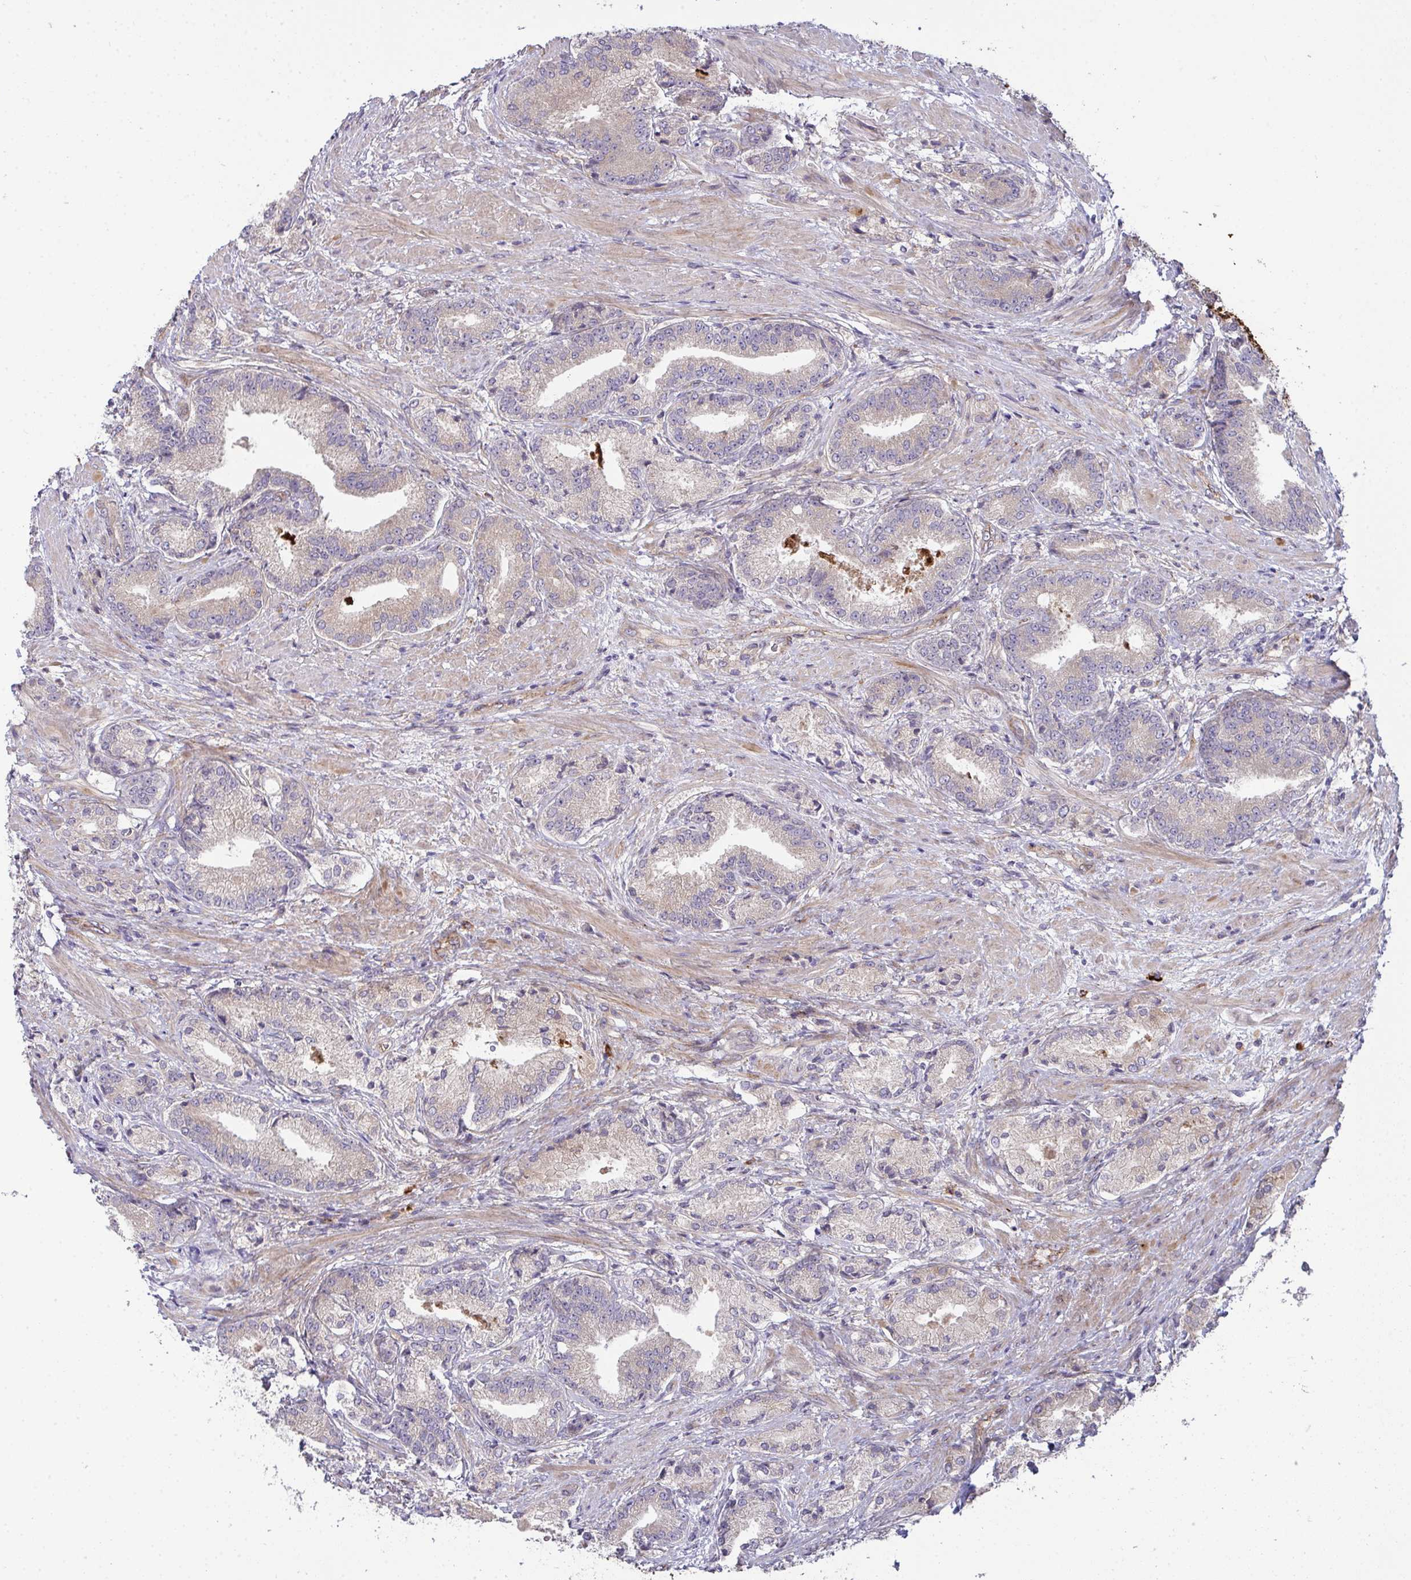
{"staining": {"intensity": "negative", "quantity": "none", "location": "none"}, "tissue": "prostate cancer", "cell_type": "Tumor cells", "image_type": "cancer", "snomed": [{"axis": "morphology", "description": "Adenocarcinoma, High grade"}, {"axis": "topography", "description": "Prostate and seminal vesicle, NOS"}], "caption": "This is a photomicrograph of IHC staining of prostate high-grade adenocarcinoma, which shows no positivity in tumor cells.", "gene": "SH2D1B", "patient": {"sex": "male", "age": 61}}